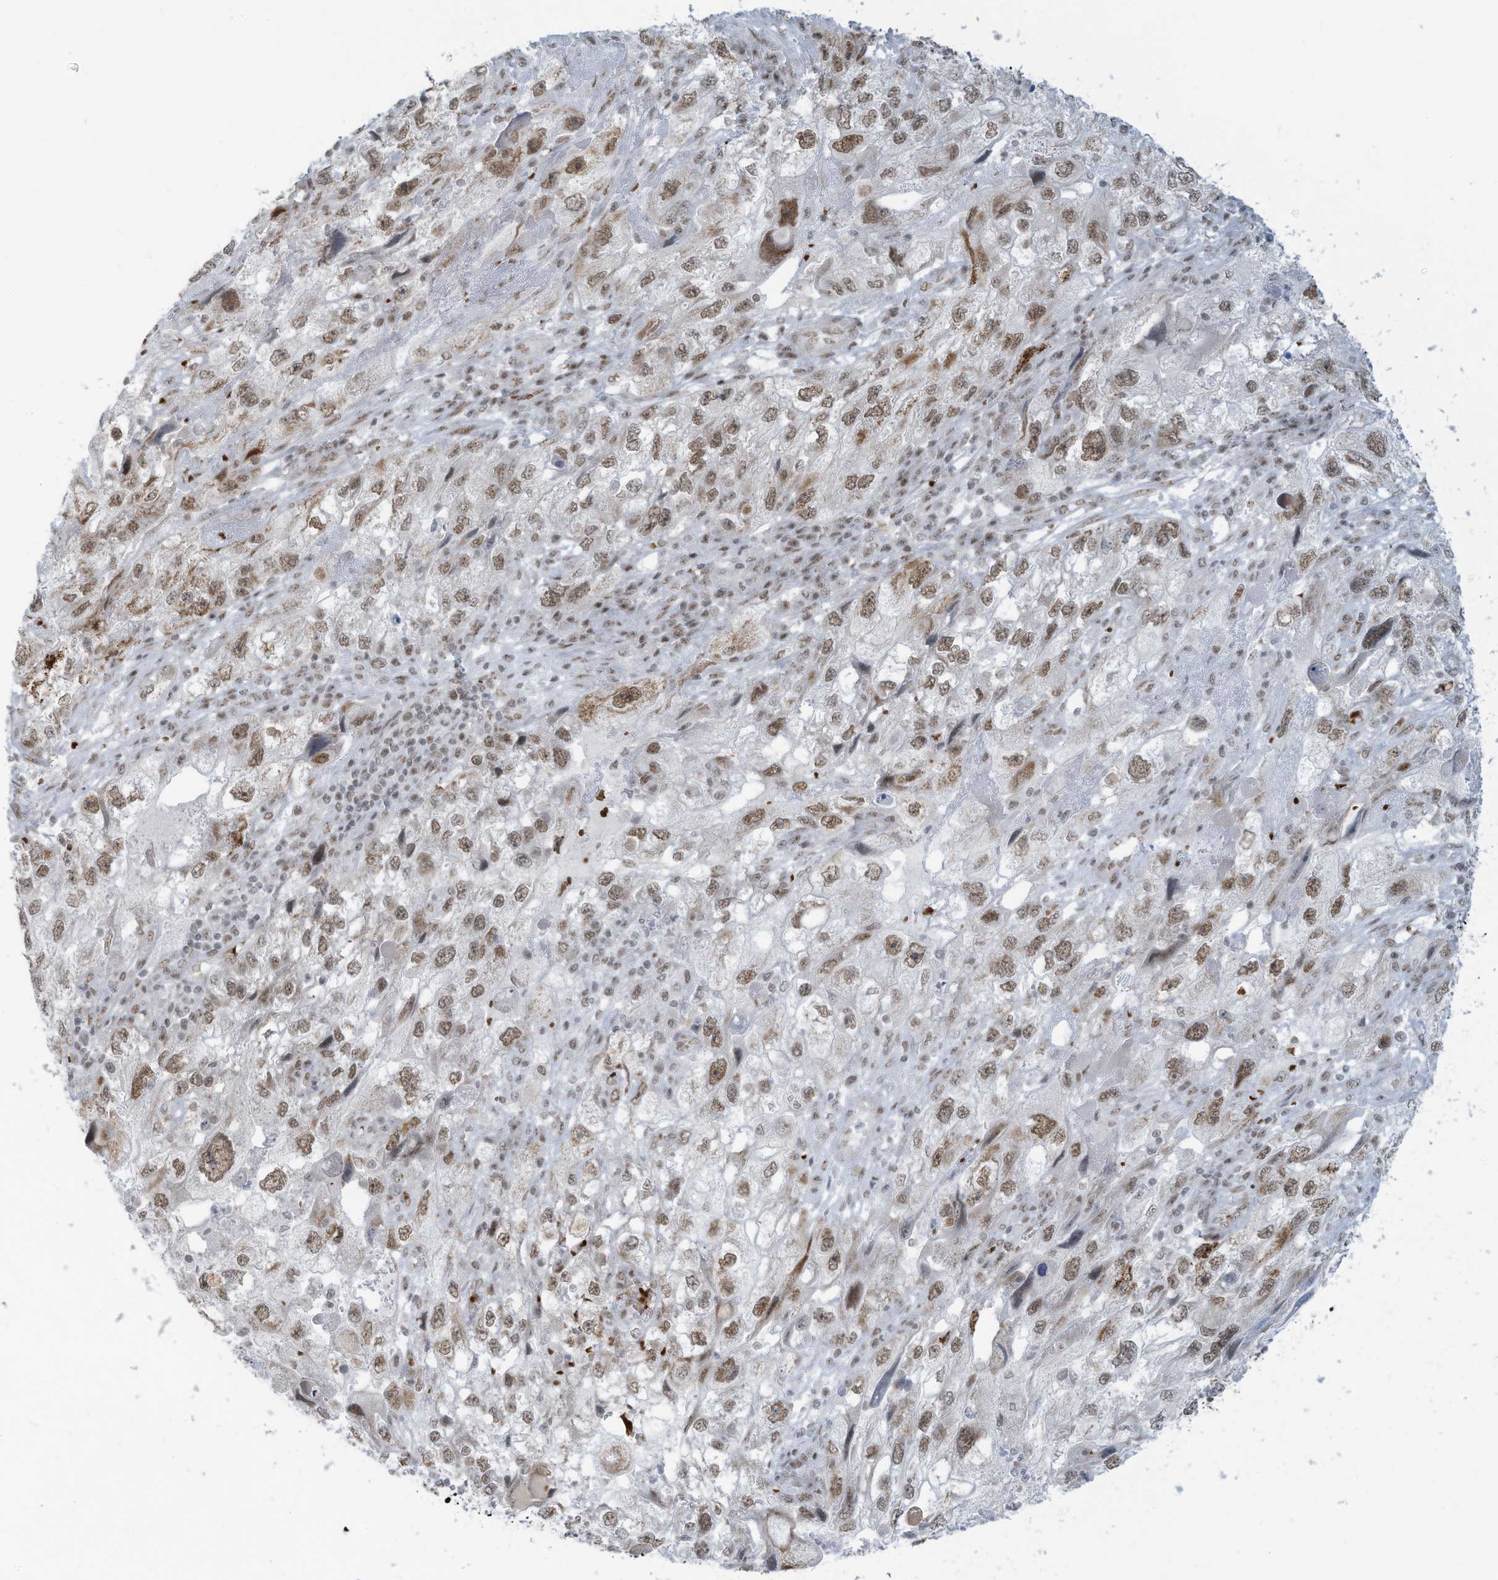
{"staining": {"intensity": "moderate", "quantity": ">75%", "location": "nuclear"}, "tissue": "endometrial cancer", "cell_type": "Tumor cells", "image_type": "cancer", "snomed": [{"axis": "morphology", "description": "Adenocarcinoma, NOS"}, {"axis": "topography", "description": "Endometrium"}], "caption": "This histopathology image shows immunohistochemistry staining of endometrial cancer, with medium moderate nuclear positivity in about >75% of tumor cells.", "gene": "ECT2L", "patient": {"sex": "female", "age": 49}}